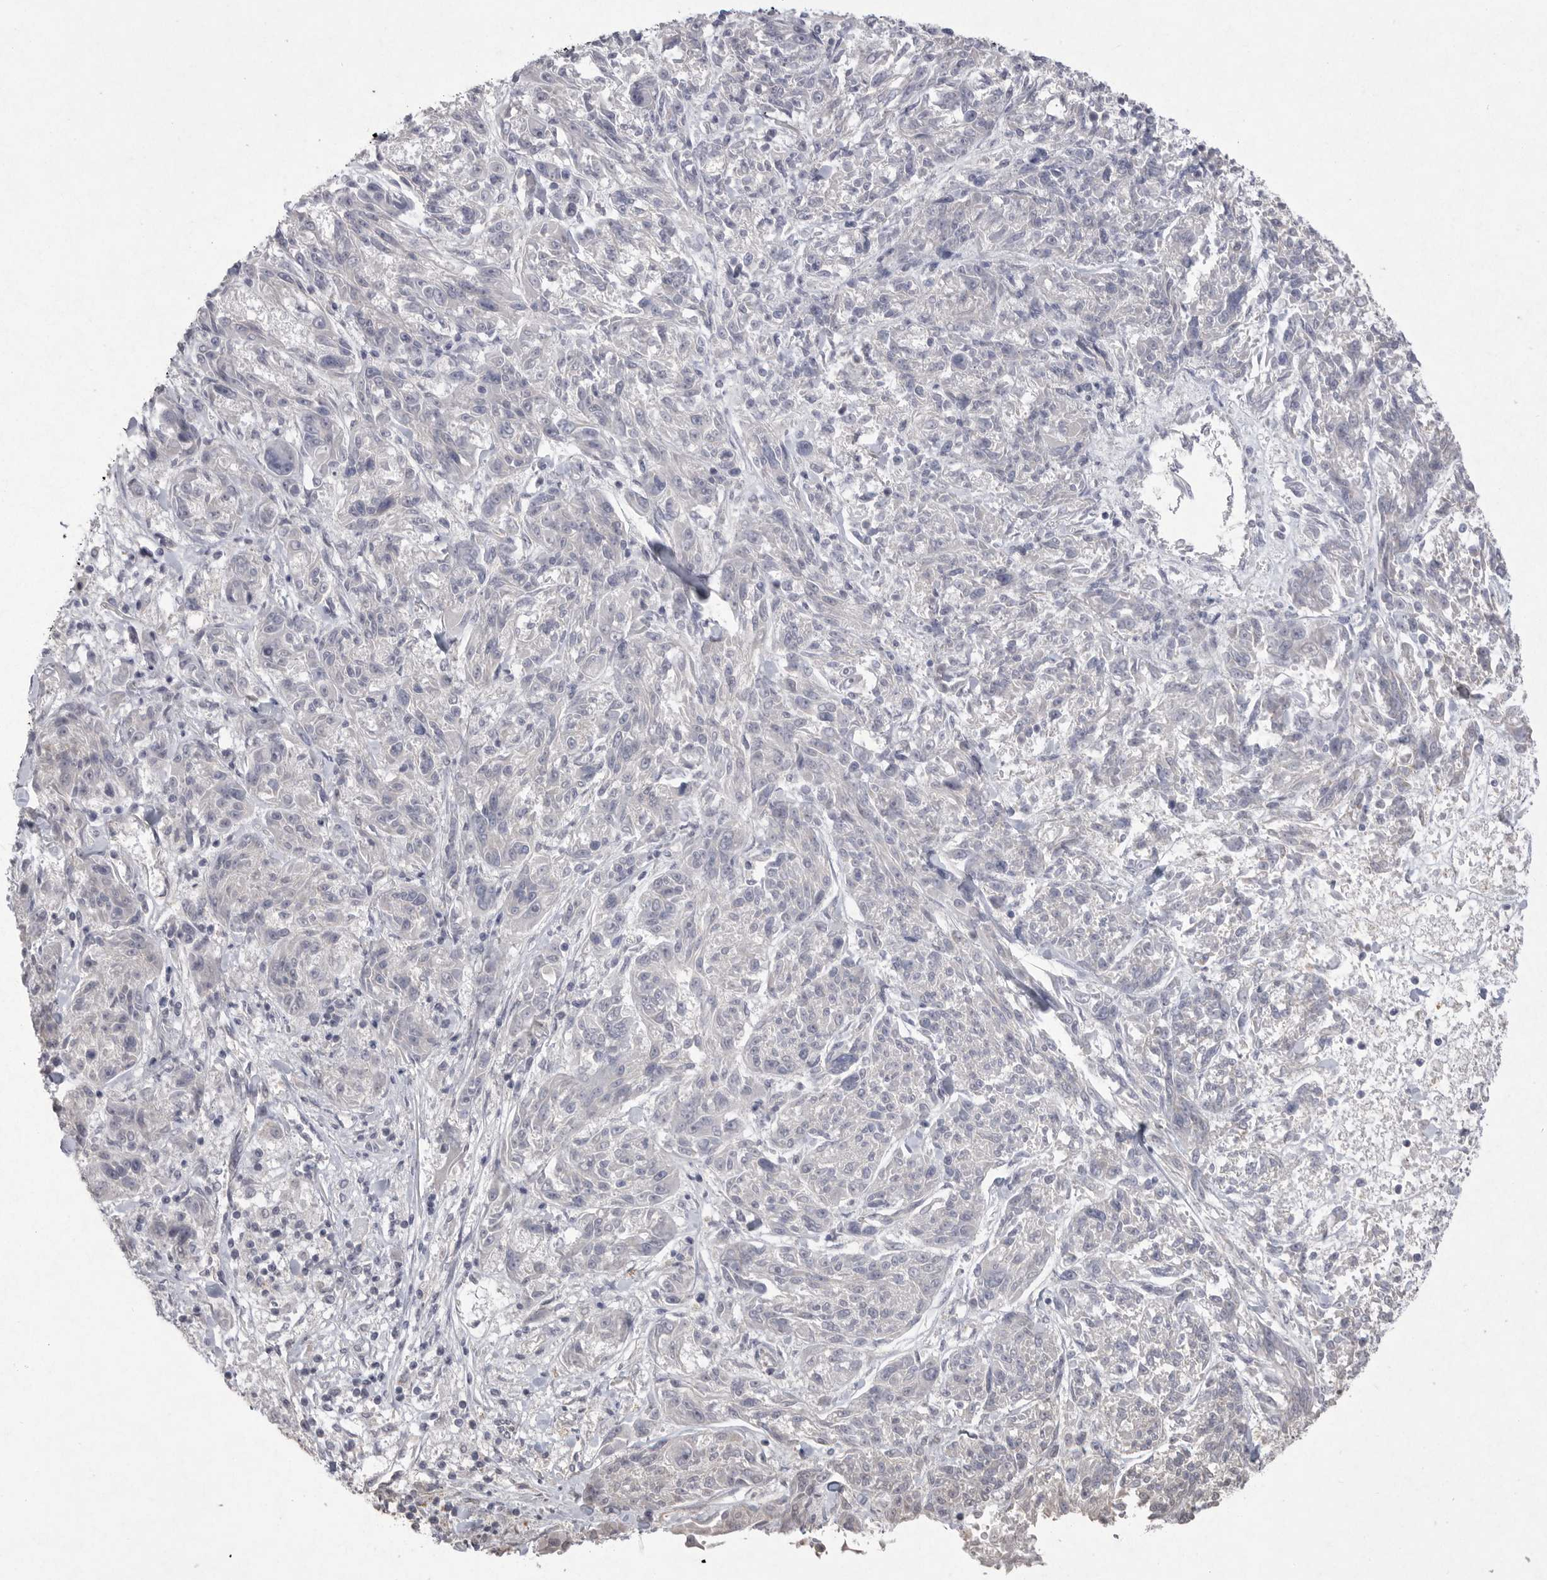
{"staining": {"intensity": "negative", "quantity": "none", "location": "none"}, "tissue": "melanoma", "cell_type": "Tumor cells", "image_type": "cancer", "snomed": [{"axis": "morphology", "description": "Malignant melanoma, NOS"}, {"axis": "topography", "description": "Skin"}], "caption": "Melanoma stained for a protein using immunohistochemistry displays no staining tumor cells.", "gene": "VANGL2", "patient": {"sex": "male", "age": 53}}